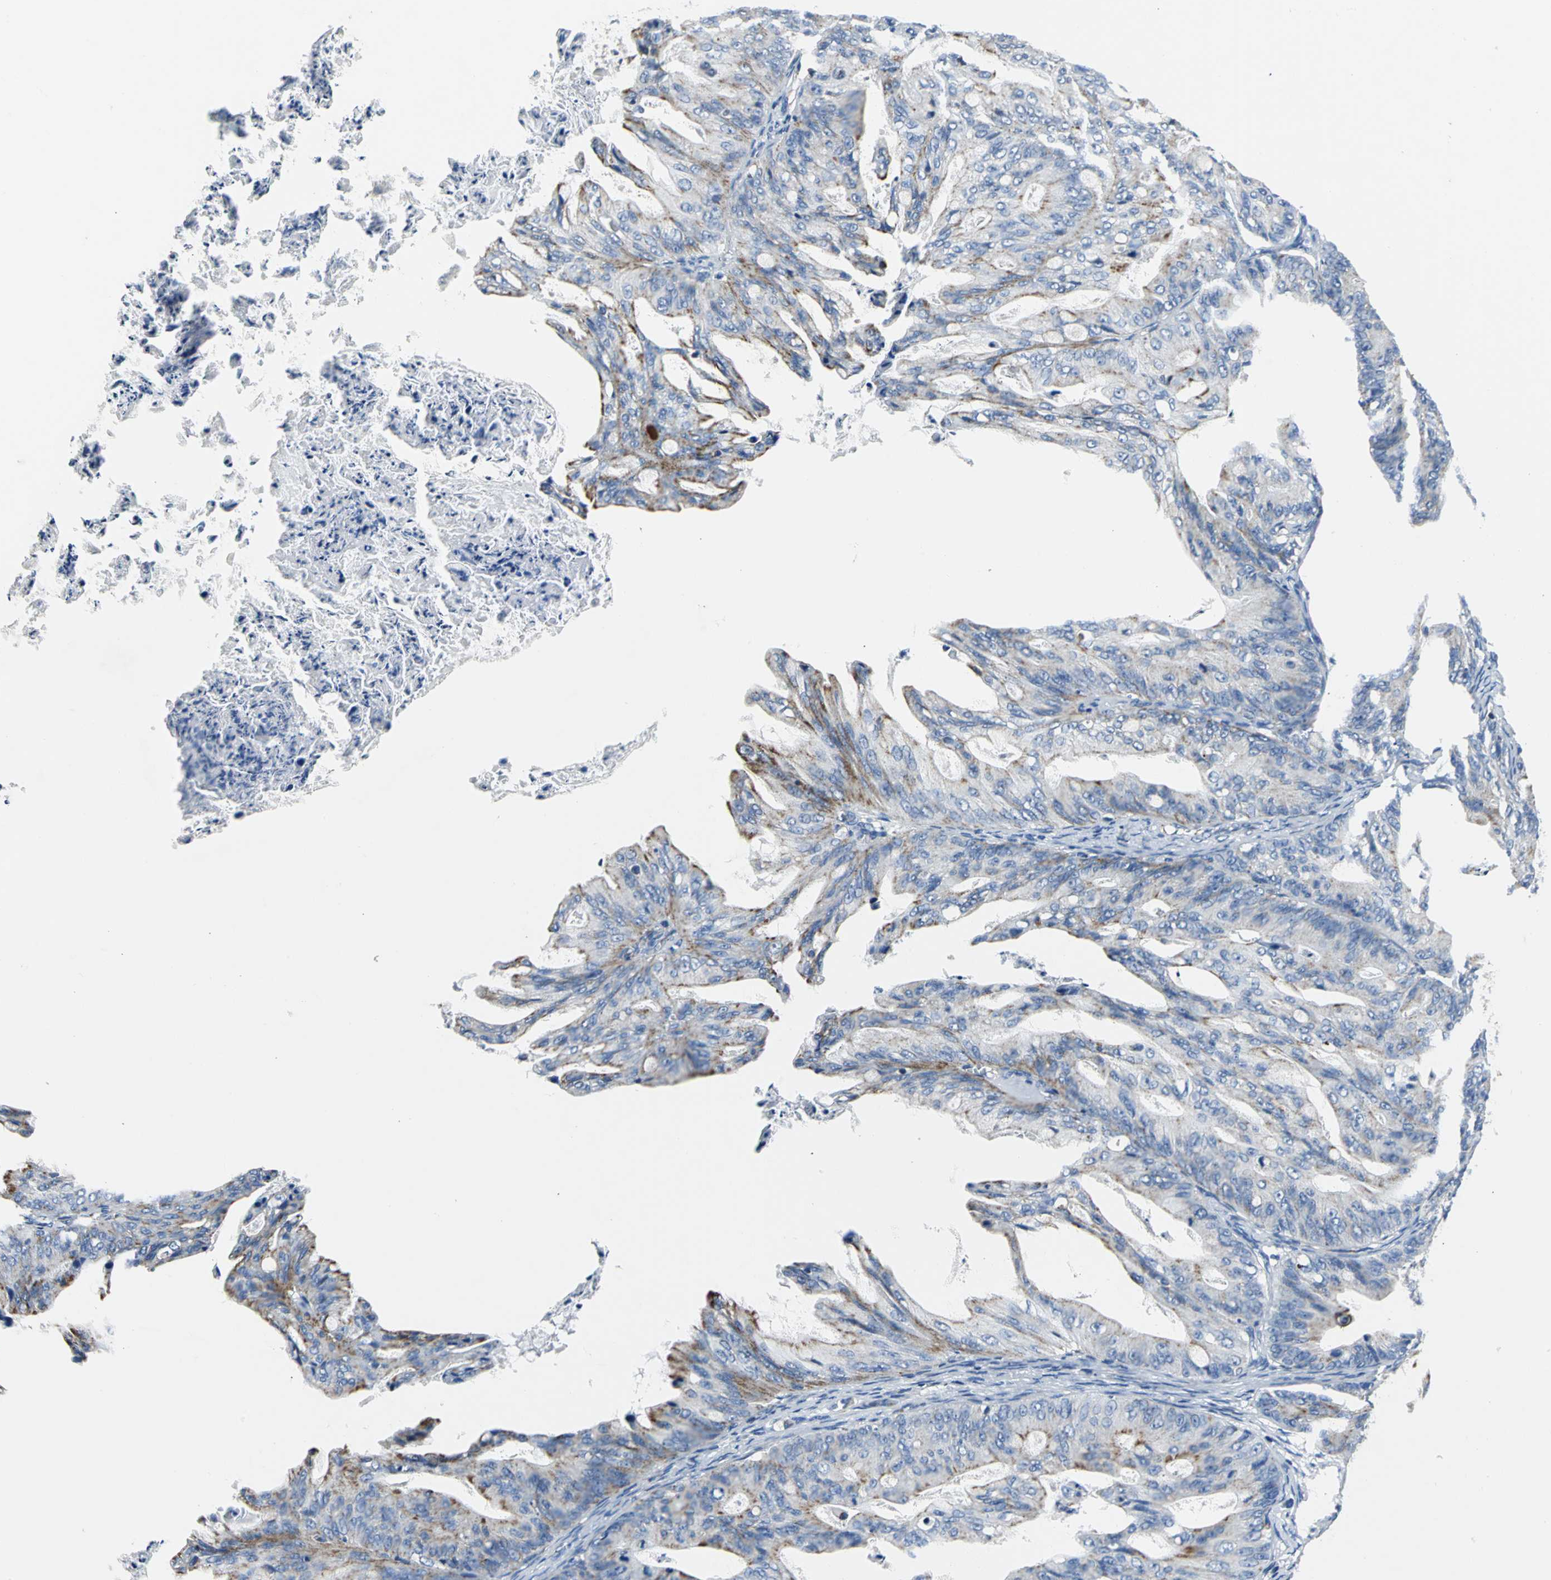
{"staining": {"intensity": "weak", "quantity": "25%-75%", "location": "cytoplasmic/membranous"}, "tissue": "ovarian cancer", "cell_type": "Tumor cells", "image_type": "cancer", "snomed": [{"axis": "morphology", "description": "Cystadenocarcinoma, mucinous, NOS"}, {"axis": "topography", "description": "Ovary"}], "caption": "Immunohistochemistry of ovarian cancer exhibits low levels of weak cytoplasmic/membranous expression in about 25%-75% of tumor cells.", "gene": "IFI6", "patient": {"sex": "female", "age": 36}}